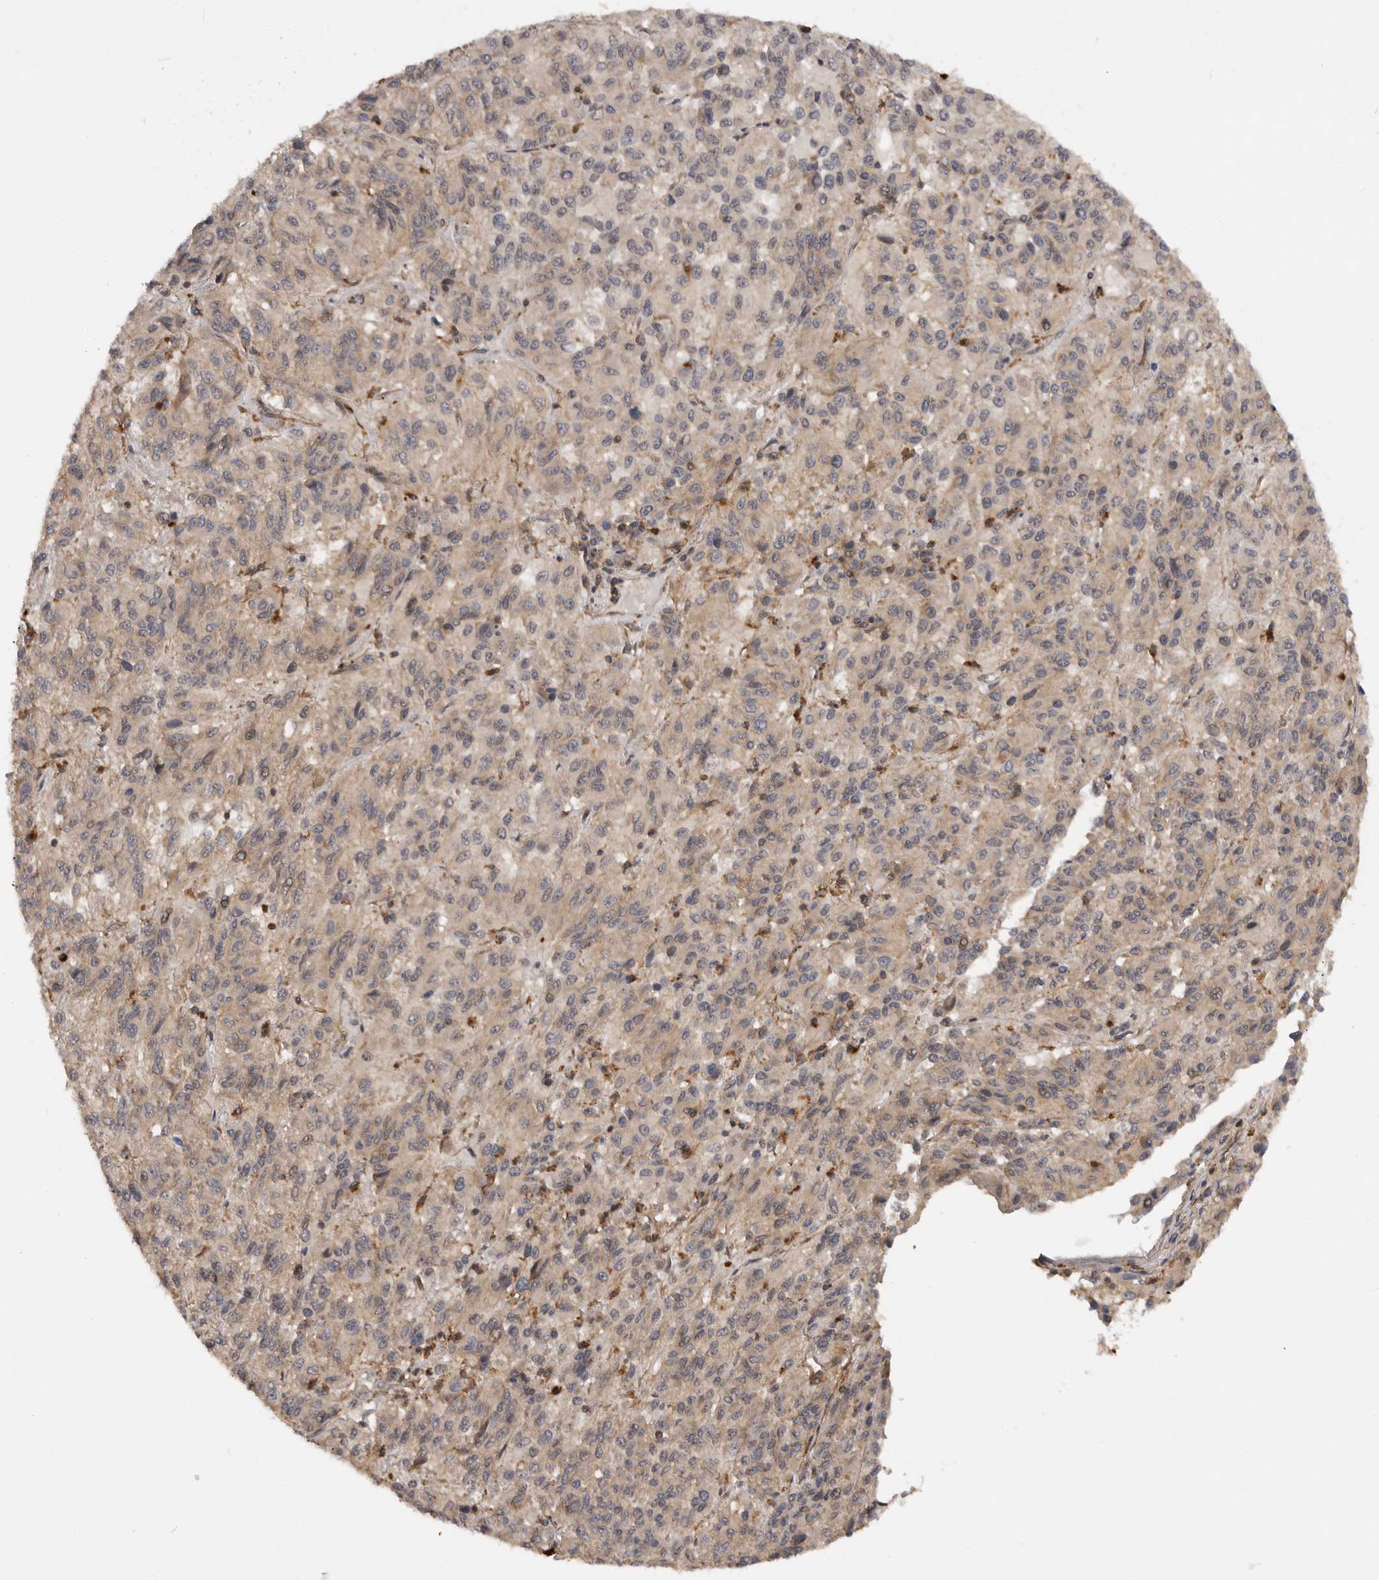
{"staining": {"intensity": "weak", "quantity": "<25%", "location": "cytoplasmic/membranous"}, "tissue": "melanoma", "cell_type": "Tumor cells", "image_type": "cancer", "snomed": [{"axis": "morphology", "description": "Malignant melanoma, Metastatic site"}, {"axis": "topography", "description": "Lung"}], "caption": "Immunohistochemistry (IHC) photomicrograph of malignant melanoma (metastatic site) stained for a protein (brown), which displays no expression in tumor cells.", "gene": "TRIM56", "patient": {"sex": "male", "age": 64}}